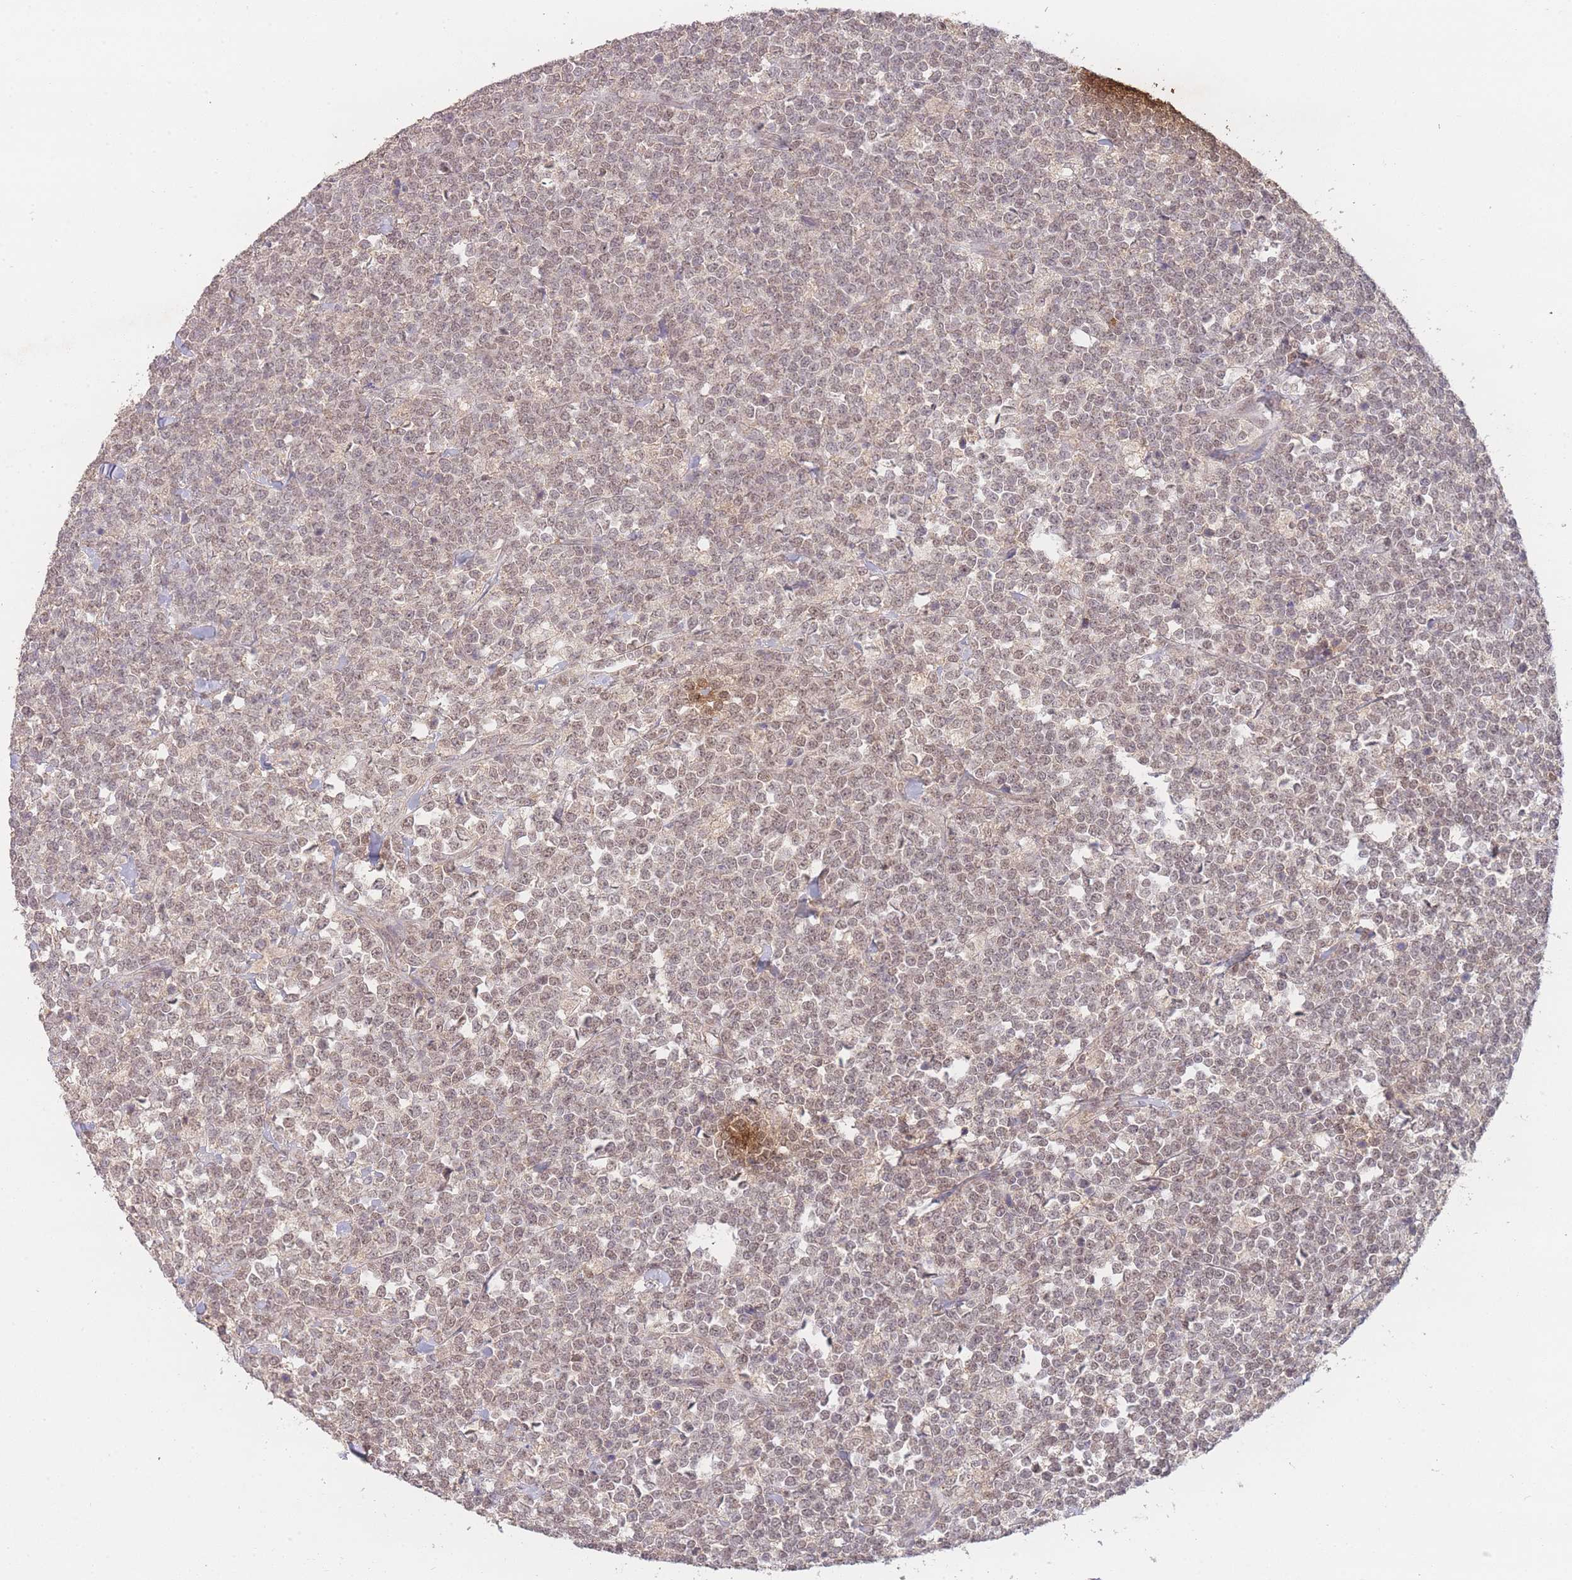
{"staining": {"intensity": "weak", "quantity": ">75%", "location": "nuclear"}, "tissue": "lymphoma", "cell_type": "Tumor cells", "image_type": "cancer", "snomed": [{"axis": "morphology", "description": "Malignant lymphoma, non-Hodgkin's type, High grade"}, {"axis": "topography", "description": "Small intestine"}, {"axis": "topography", "description": "Colon"}], "caption": "IHC (DAB) staining of lymphoma displays weak nuclear protein staining in about >75% of tumor cells.", "gene": "RNF144B", "patient": {"sex": "male", "age": 8}}